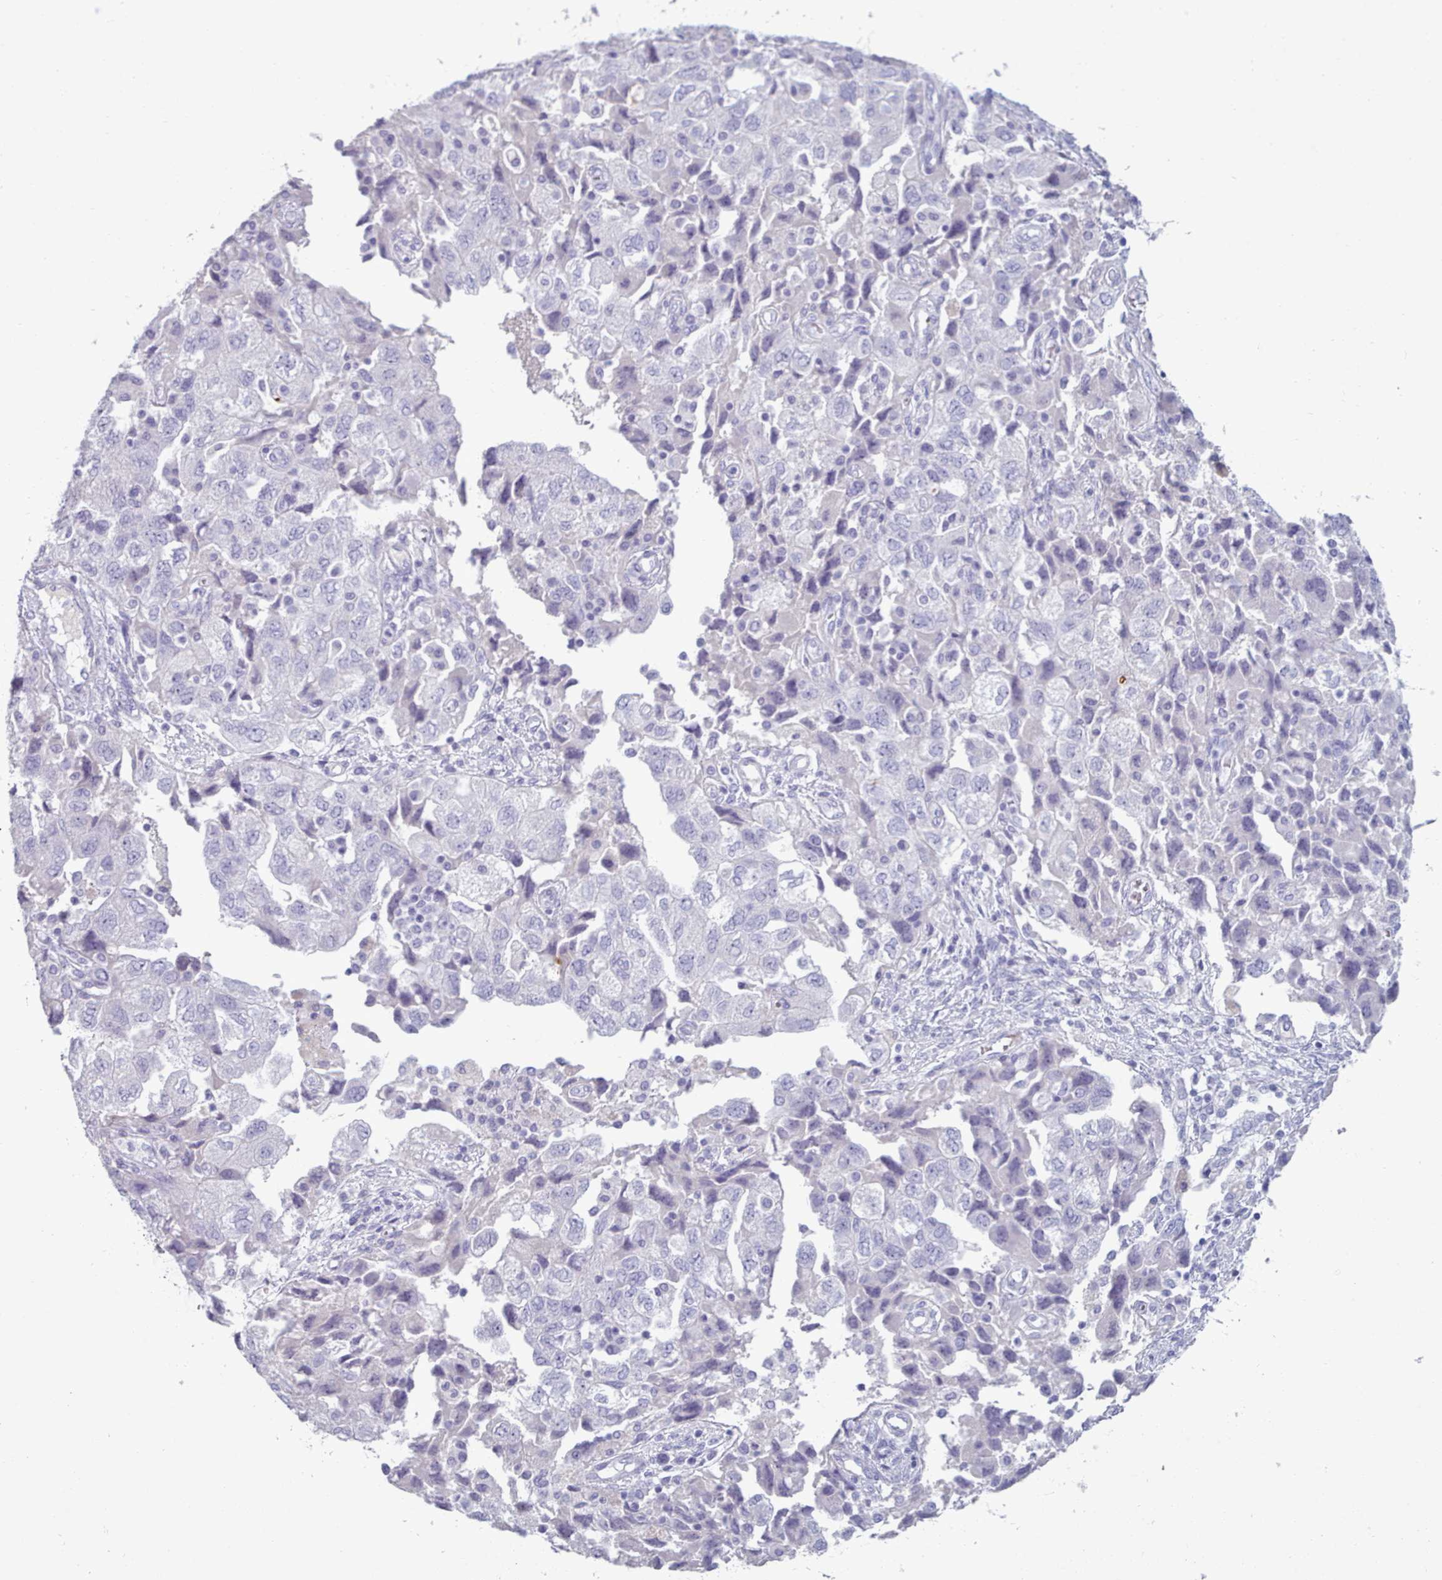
{"staining": {"intensity": "negative", "quantity": "none", "location": "none"}, "tissue": "ovarian cancer", "cell_type": "Tumor cells", "image_type": "cancer", "snomed": [{"axis": "morphology", "description": "Carcinoma, NOS"}, {"axis": "morphology", "description": "Cystadenocarcinoma, serous, NOS"}, {"axis": "topography", "description": "Ovary"}], "caption": "An immunohistochemistry image of carcinoma (ovarian) is shown. There is no staining in tumor cells of carcinoma (ovarian). Brightfield microscopy of immunohistochemistry stained with DAB (brown) and hematoxylin (blue), captured at high magnification.", "gene": "ZNF43", "patient": {"sex": "female", "age": 69}}